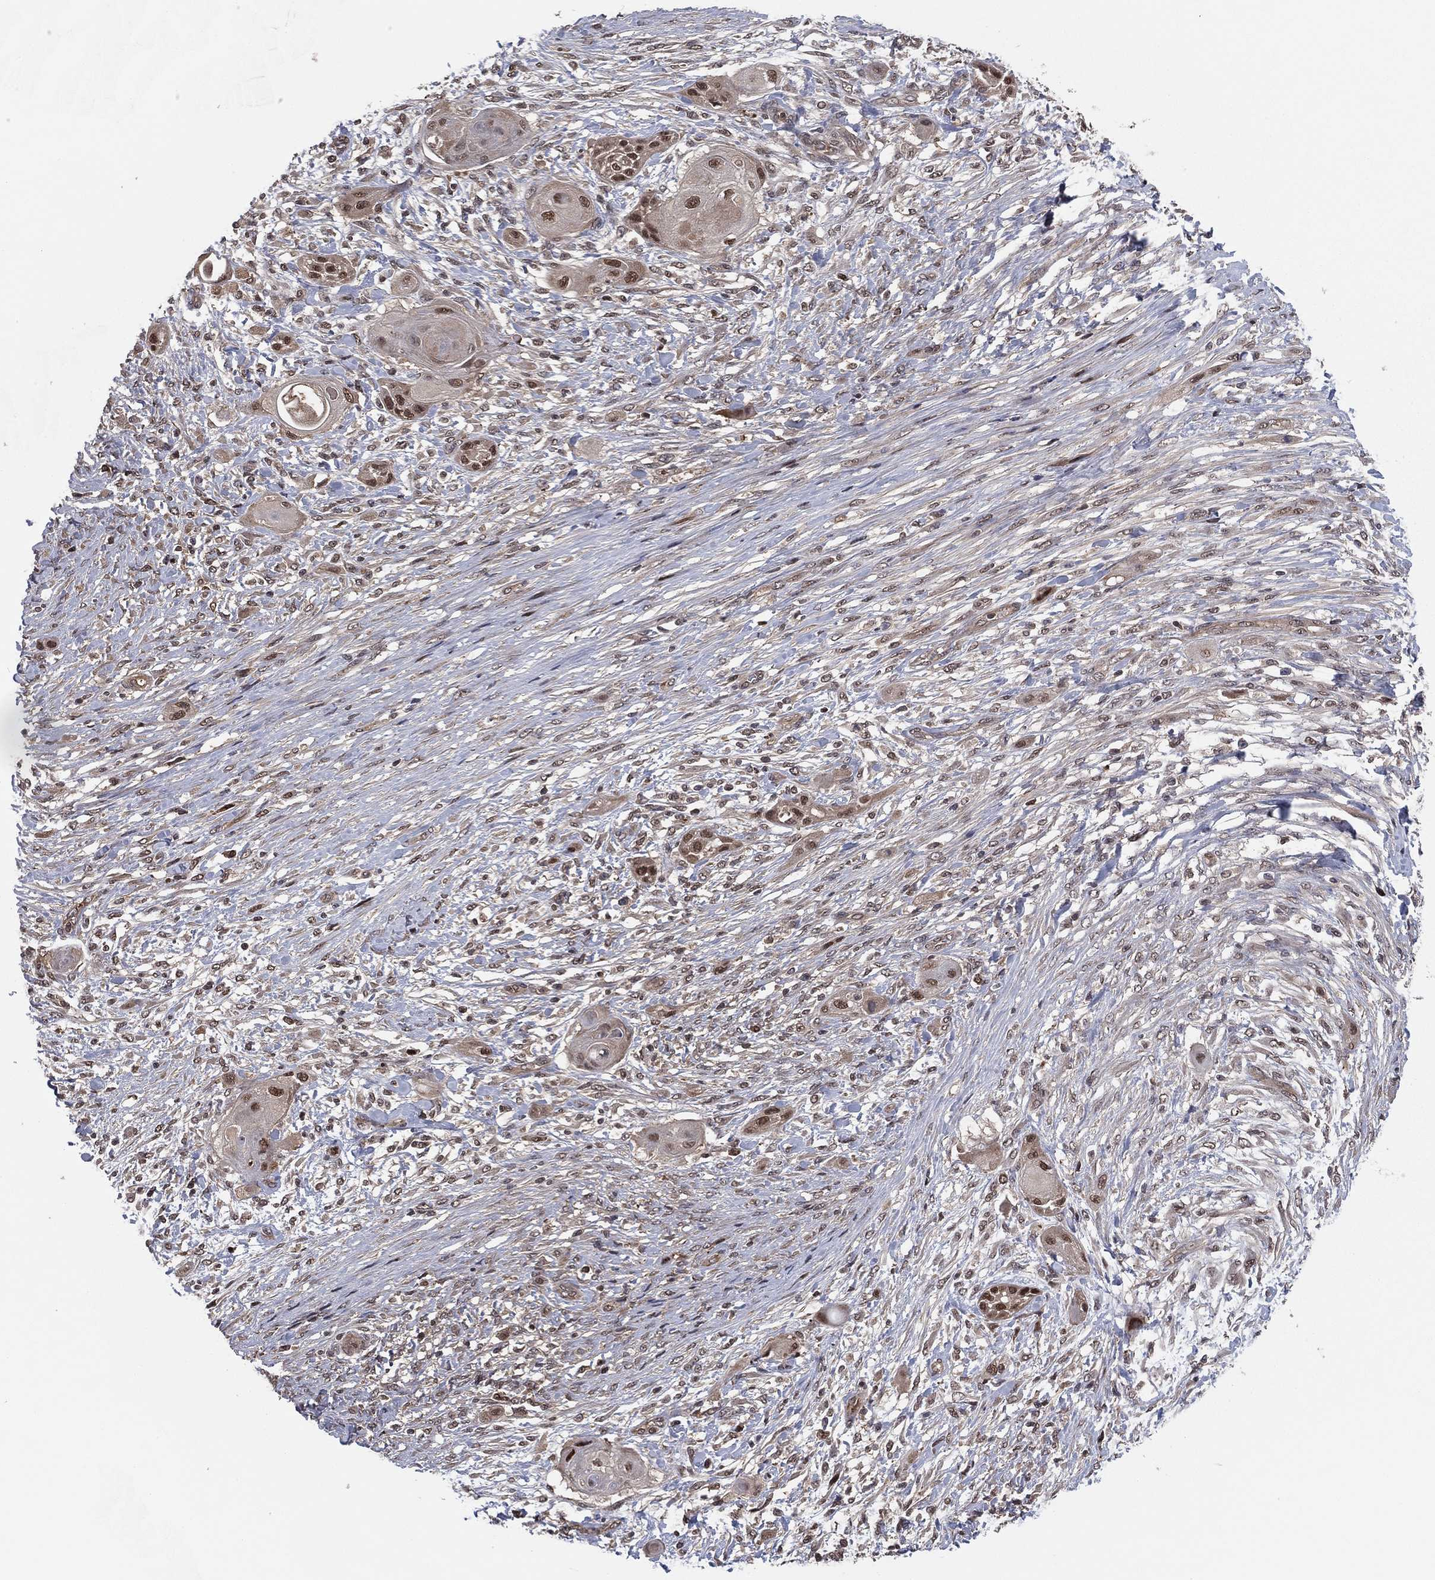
{"staining": {"intensity": "moderate", "quantity": "<25%", "location": "cytoplasmic/membranous,nuclear"}, "tissue": "skin cancer", "cell_type": "Tumor cells", "image_type": "cancer", "snomed": [{"axis": "morphology", "description": "Squamous cell carcinoma, NOS"}, {"axis": "topography", "description": "Skin"}], "caption": "Protein expression by immunohistochemistry shows moderate cytoplasmic/membranous and nuclear staining in approximately <25% of tumor cells in skin squamous cell carcinoma. (IHC, brightfield microscopy, high magnification).", "gene": "ICOSLG", "patient": {"sex": "male", "age": 62}}